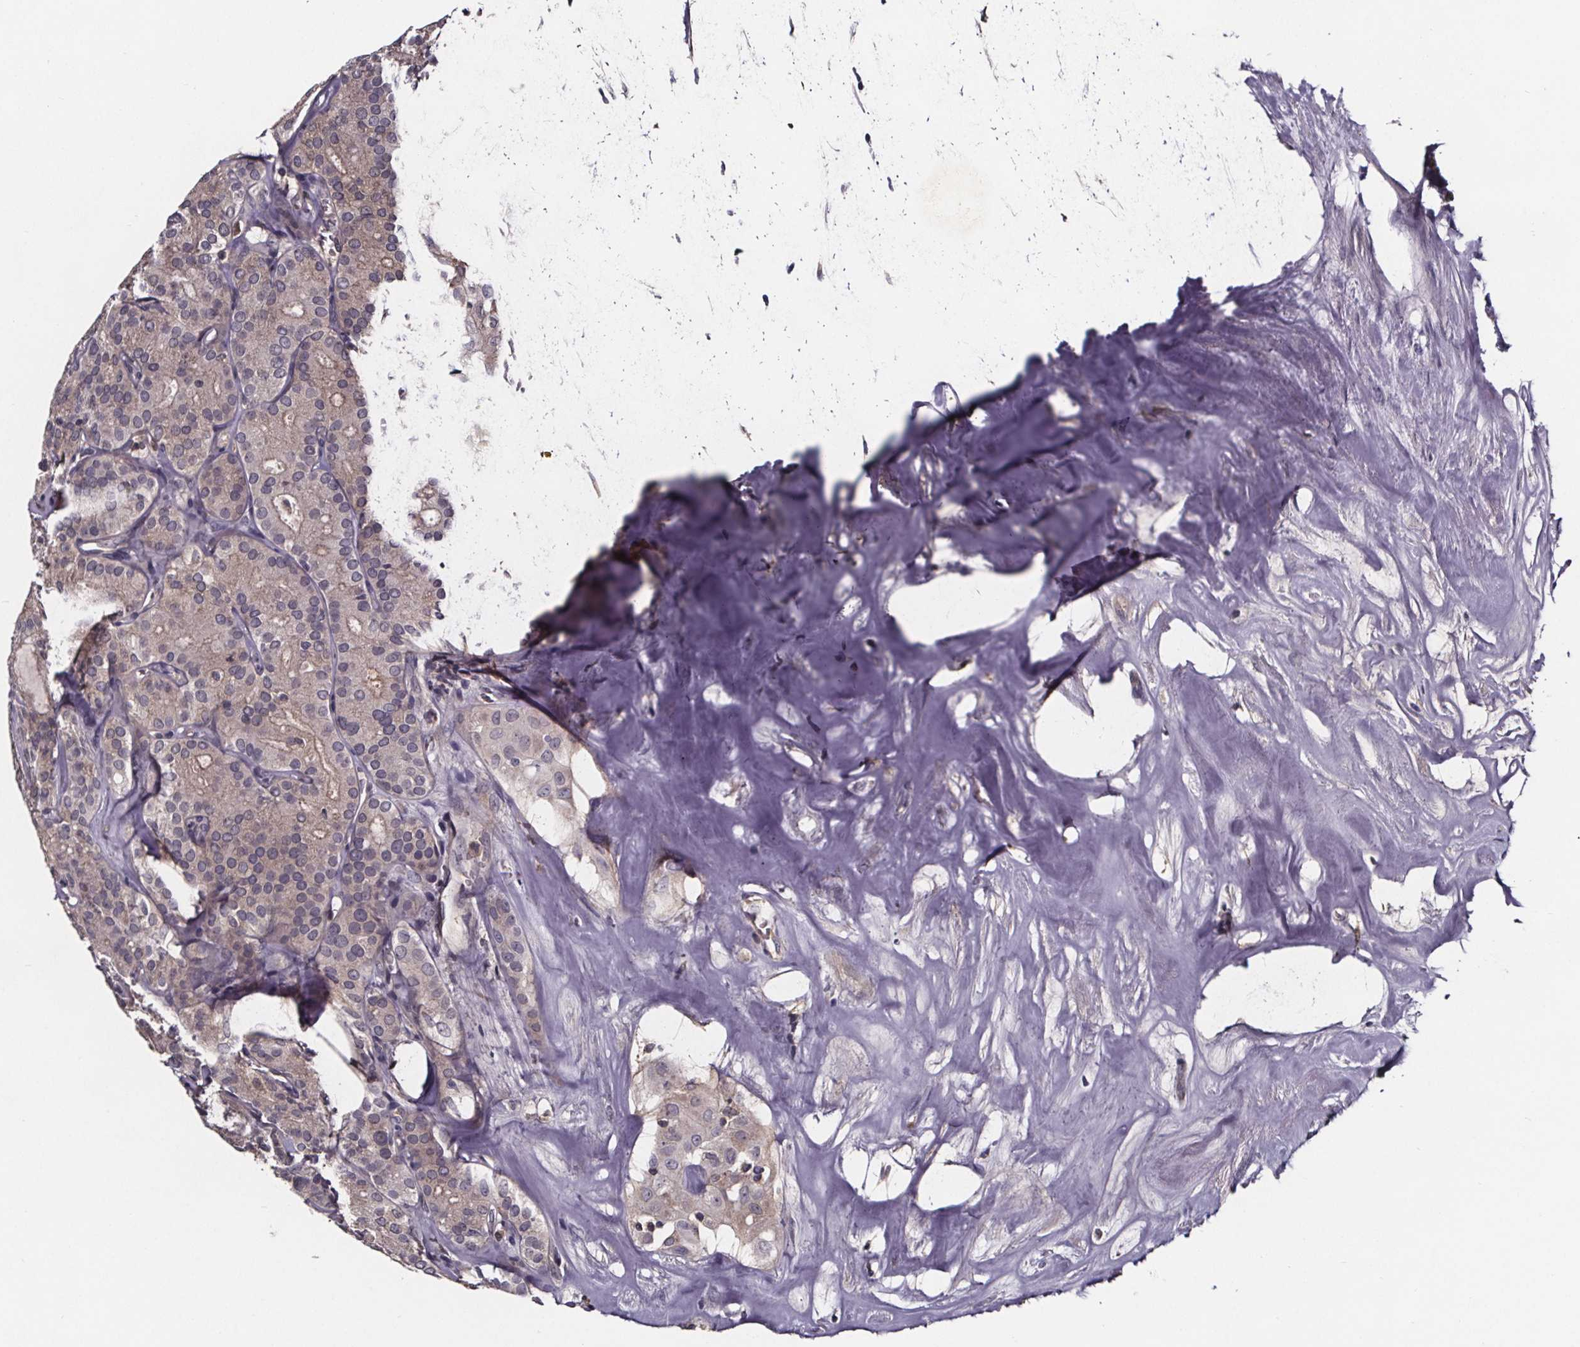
{"staining": {"intensity": "weak", "quantity": "<25%", "location": "cytoplasmic/membranous"}, "tissue": "thyroid cancer", "cell_type": "Tumor cells", "image_type": "cancer", "snomed": [{"axis": "morphology", "description": "Follicular adenoma carcinoma, NOS"}, {"axis": "topography", "description": "Thyroid gland"}], "caption": "Tumor cells are negative for brown protein staining in thyroid cancer.", "gene": "NPHP4", "patient": {"sex": "male", "age": 75}}